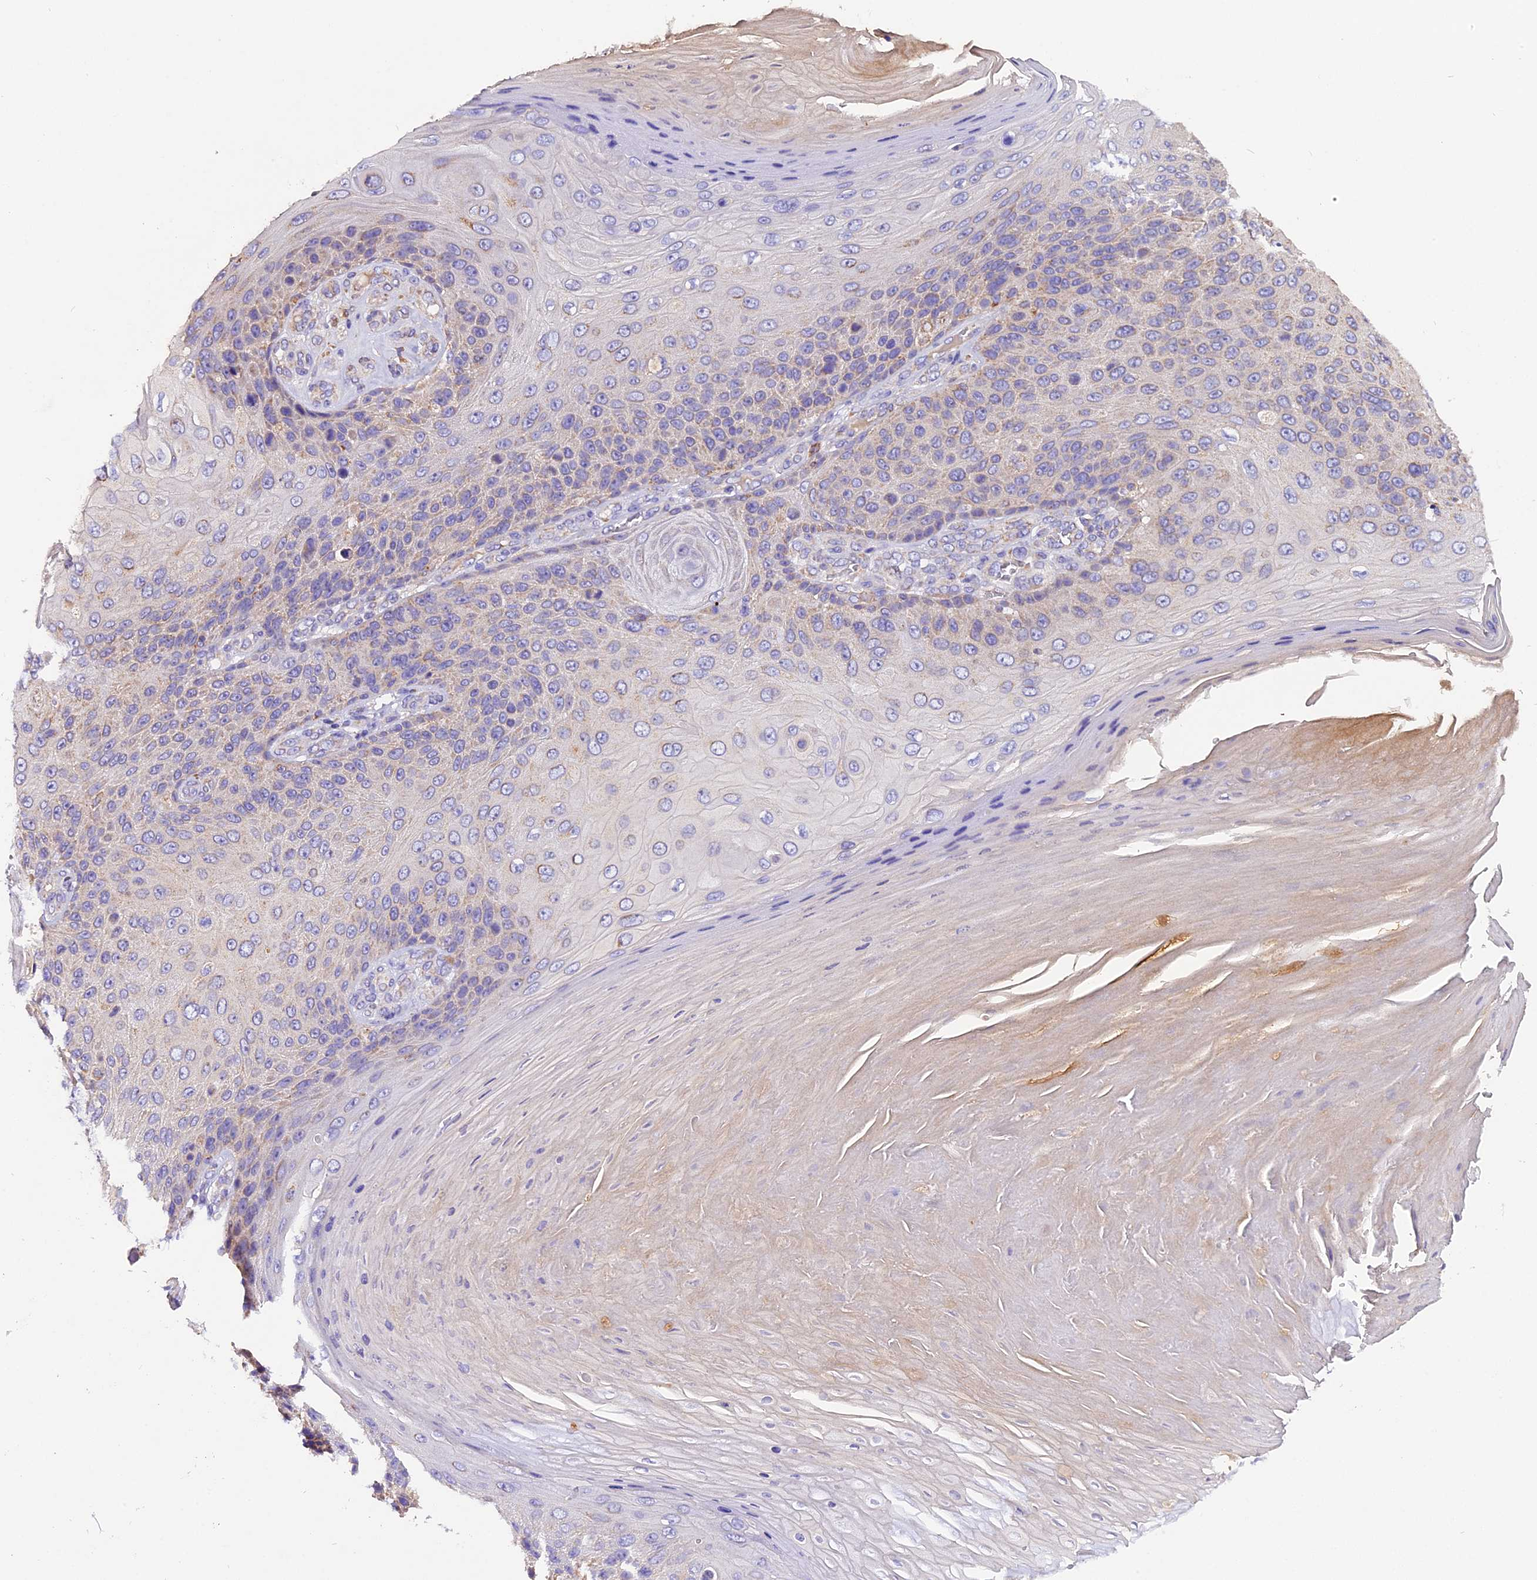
{"staining": {"intensity": "negative", "quantity": "none", "location": "none"}, "tissue": "skin cancer", "cell_type": "Tumor cells", "image_type": "cancer", "snomed": [{"axis": "morphology", "description": "Squamous cell carcinoma, NOS"}, {"axis": "topography", "description": "Skin"}], "caption": "This image is of squamous cell carcinoma (skin) stained with immunohistochemistry (IHC) to label a protein in brown with the nuclei are counter-stained blue. There is no positivity in tumor cells.", "gene": "SIX5", "patient": {"sex": "female", "age": 88}}